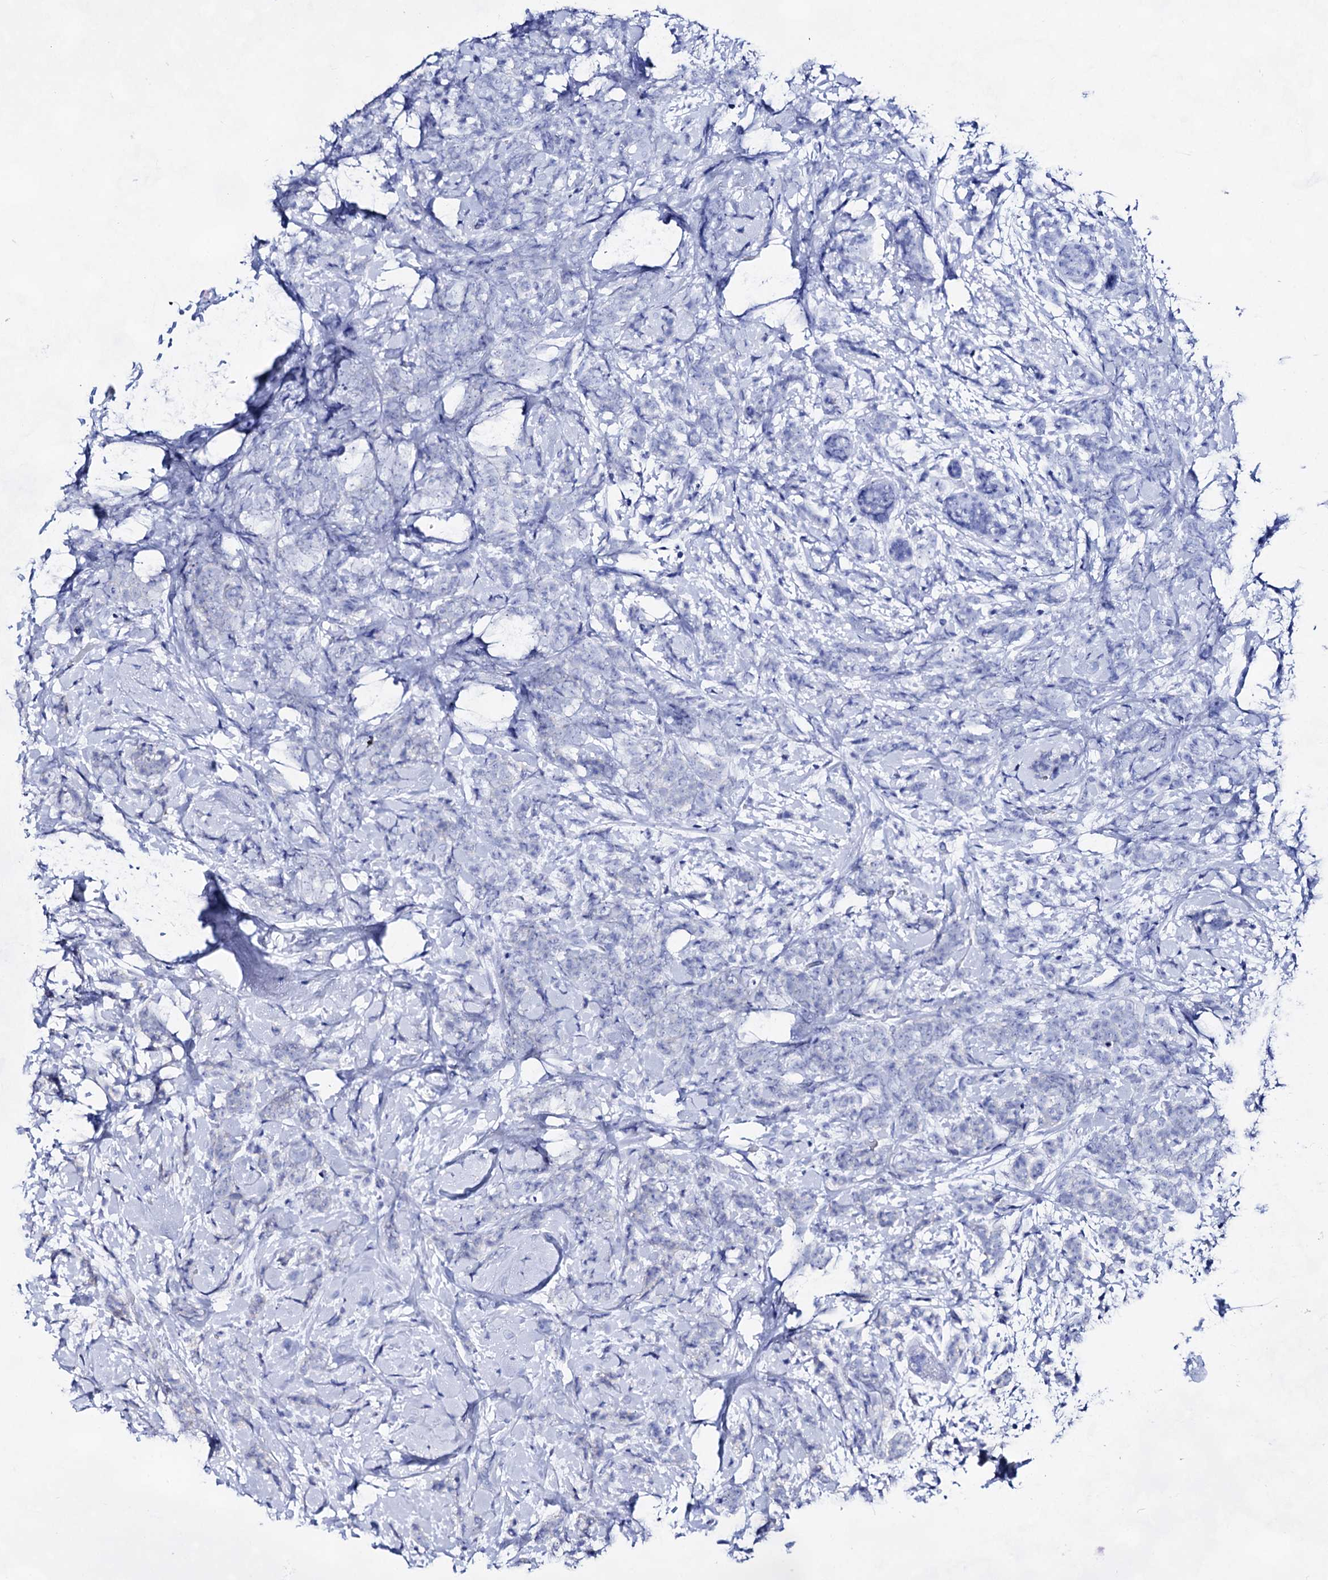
{"staining": {"intensity": "negative", "quantity": "none", "location": "none"}, "tissue": "breast cancer", "cell_type": "Tumor cells", "image_type": "cancer", "snomed": [{"axis": "morphology", "description": "Lobular carcinoma"}, {"axis": "topography", "description": "Breast"}], "caption": "The photomicrograph demonstrates no significant staining in tumor cells of breast cancer (lobular carcinoma). (DAB IHC with hematoxylin counter stain).", "gene": "PLIN1", "patient": {"sex": "female", "age": 58}}